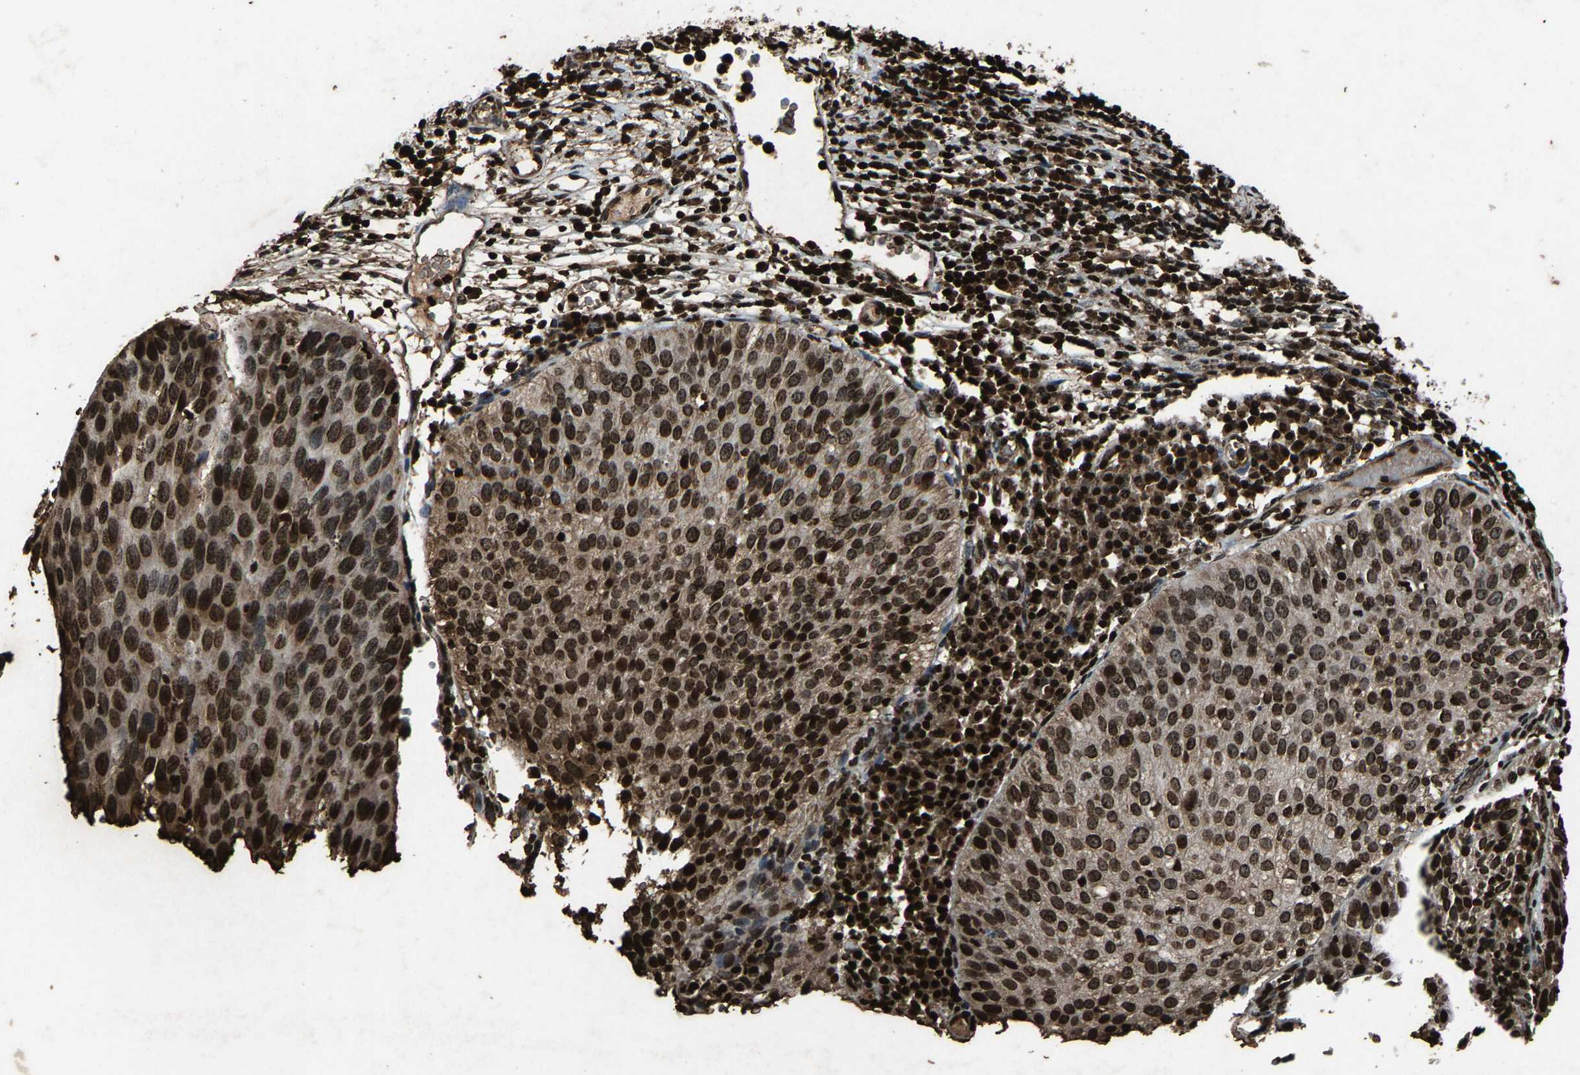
{"staining": {"intensity": "strong", "quantity": ">75%", "location": "cytoplasmic/membranous,nuclear"}, "tissue": "cervical cancer", "cell_type": "Tumor cells", "image_type": "cancer", "snomed": [{"axis": "morphology", "description": "Squamous cell carcinoma, NOS"}, {"axis": "topography", "description": "Cervix"}], "caption": "IHC staining of cervical cancer (squamous cell carcinoma), which demonstrates high levels of strong cytoplasmic/membranous and nuclear positivity in about >75% of tumor cells indicating strong cytoplasmic/membranous and nuclear protein positivity. The staining was performed using DAB (3,3'-diaminobenzidine) (brown) for protein detection and nuclei were counterstained in hematoxylin (blue).", "gene": "H4C1", "patient": {"sex": "female", "age": 38}}